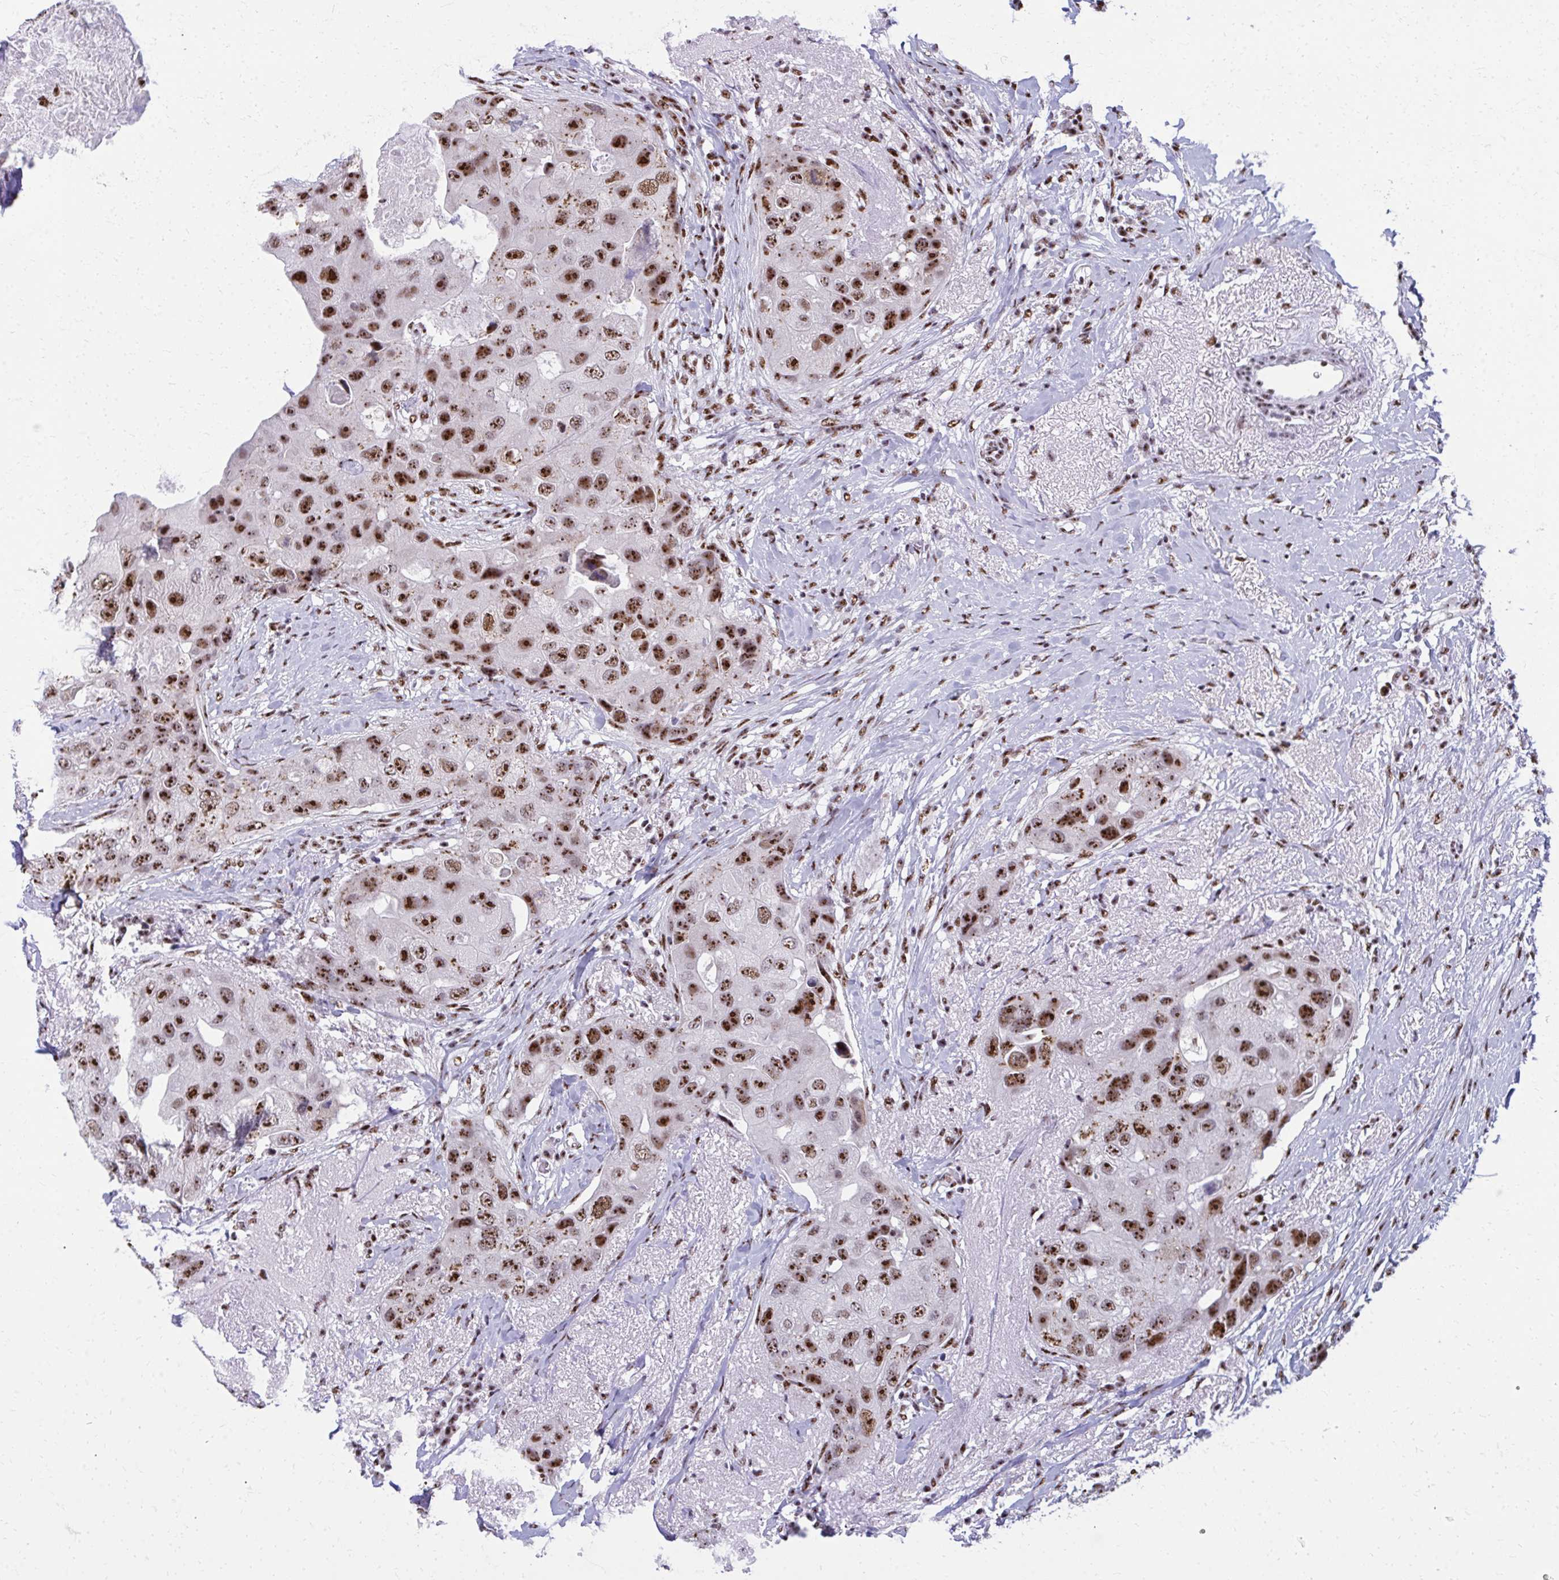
{"staining": {"intensity": "strong", "quantity": ">75%", "location": "nuclear"}, "tissue": "breast cancer", "cell_type": "Tumor cells", "image_type": "cancer", "snomed": [{"axis": "morphology", "description": "Duct carcinoma"}, {"axis": "topography", "description": "Breast"}], "caption": "Immunohistochemical staining of breast cancer (intraductal carcinoma) displays high levels of strong nuclear protein staining in about >75% of tumor cells. The protein is stained brown, and the nuclei are stained in blue (DAB IHC with brightfield microscopy, high magnification).", "gene": "PELP1", "patient": {"sex": "female", "age": 43}}